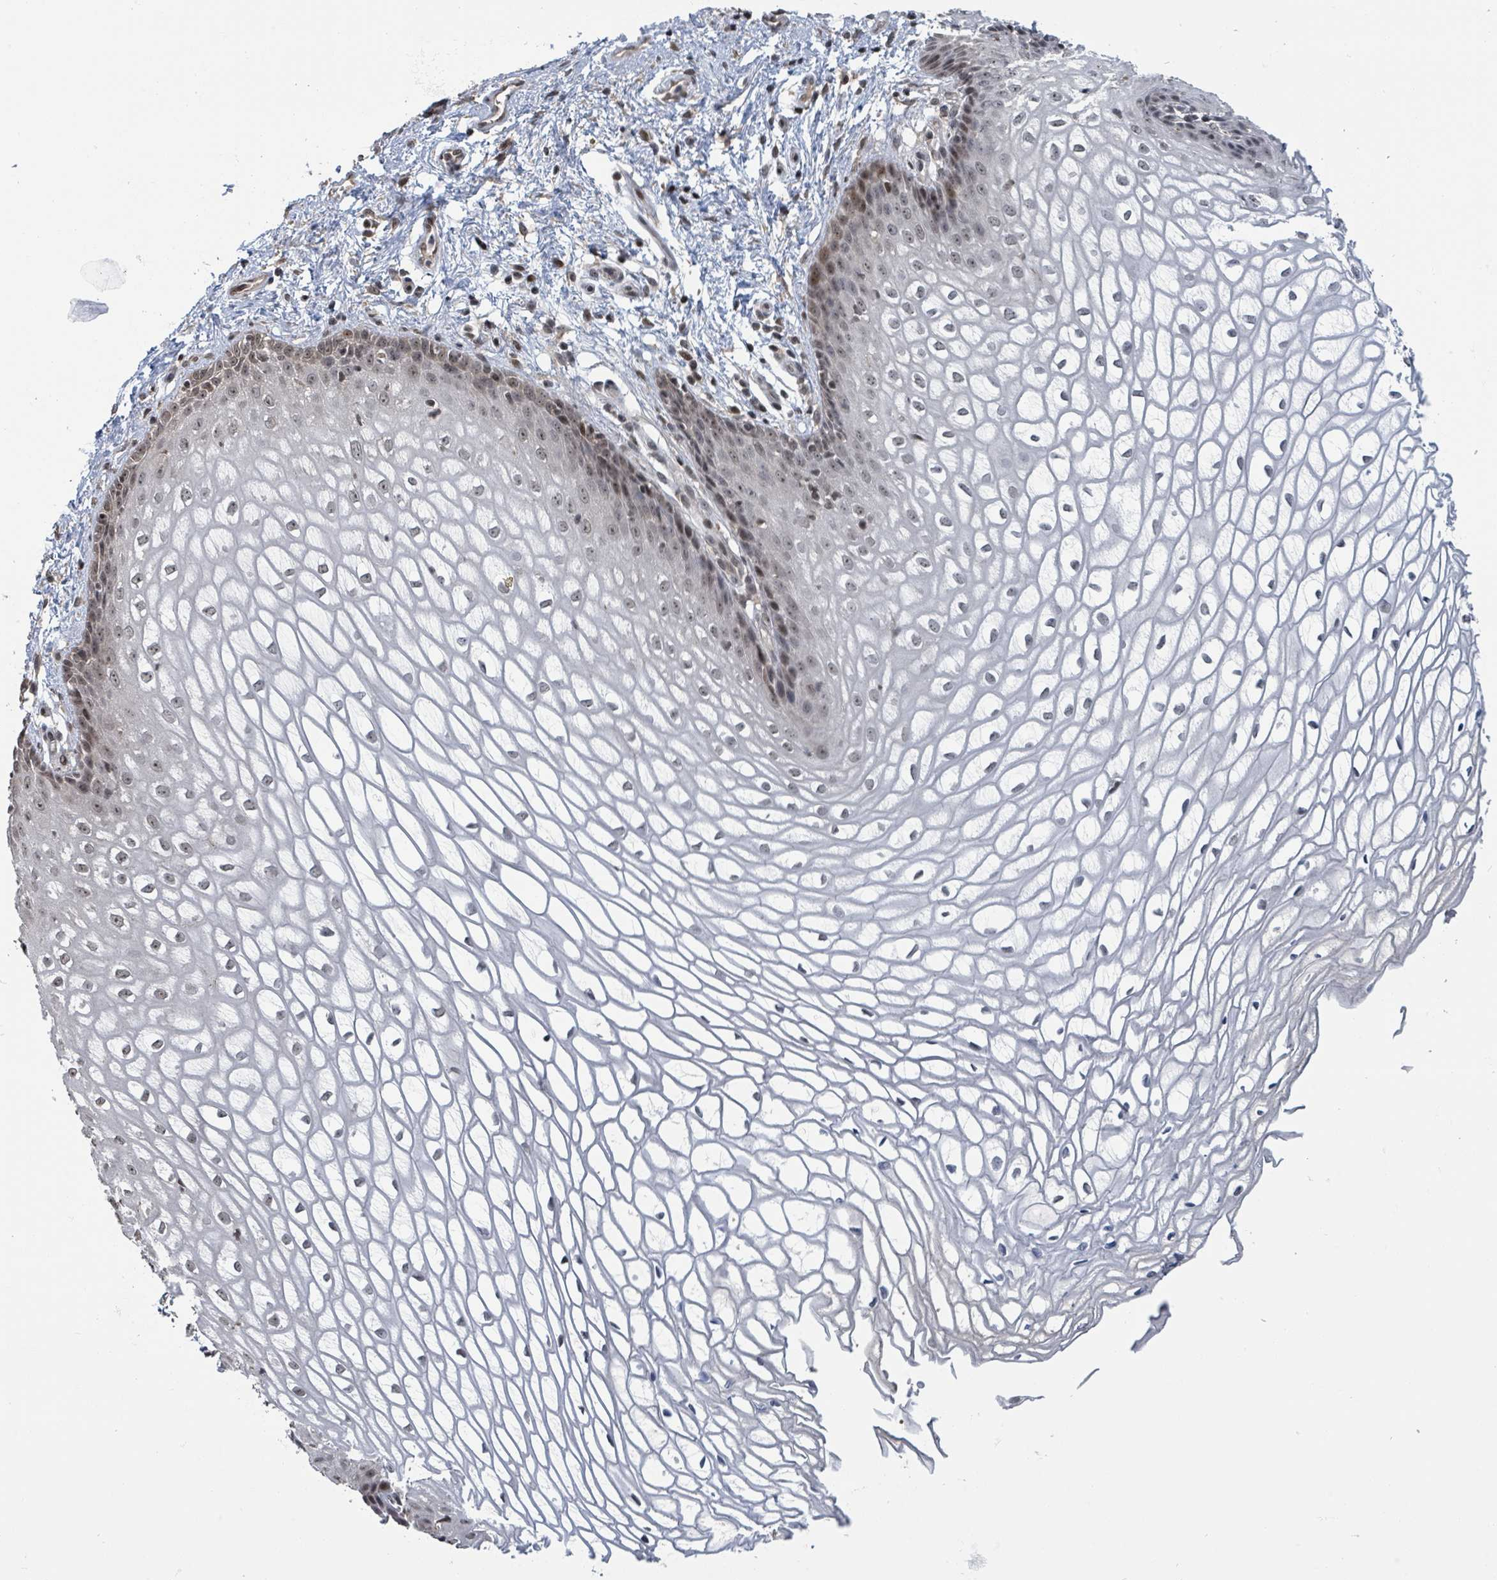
{"staining": {"intensity": "moderate", "quantity": "25%-75%", "location": "nuclear"}, "tissue": "vagina", "cell_type": "Squamous epithelial cells", "image_type": "normal", "snomed": [{"axis": "morphology", "description": "Normal tissue, NOS"}, {"axis": "topography", "description": "Vagina"}], "caption": "Immunohistochemical staining of unremarkable human vagina shows medium levels of moderate nuclear expression in about 25%-75% of squamous epithelial cells. The staining was performed using DAB (3,3'-diaminobenzidine) to visualize the protein expression in brown, while the nuclei were stained in blue with hematoxylin (Magnification: 20x).", "gene": "ZBTB14", "patient": {"sex": "female", "age": 34}}